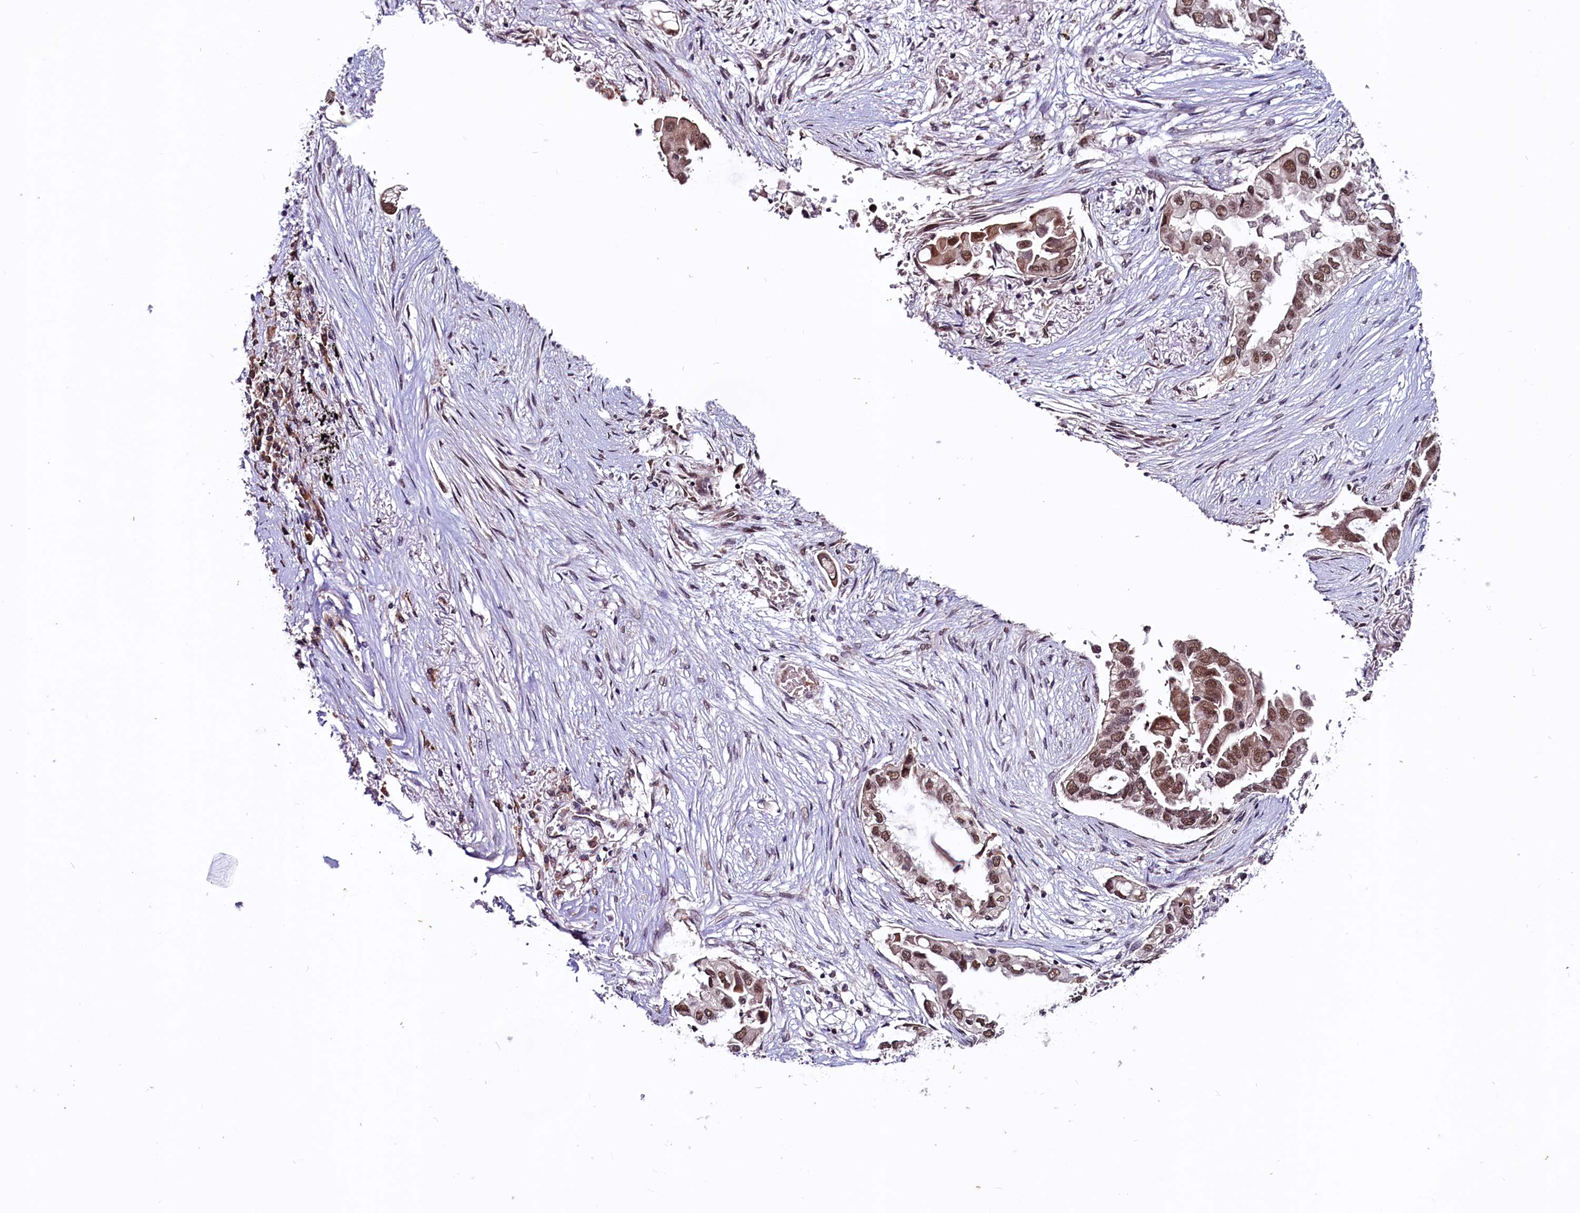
{"staining": {"intensity": "moderate", "quantity": ">75%", "location": "nuclear"}, "tissue": "lung cancer", "cell_type": "Tumor cells", "image_type": "cancer", "snomed": [{"axis": "morphology", "description": "Adenocarcinoma, NOS"}, {"axis": "topography", "description": "Lung"}], "caption": "Protein staining demonstrates moderate nuclear staining in about >75% of tumor cells in lung adenocarcinoma. The staining was performed using DAB to visualize the protein expression in brown, while the nuclei were stained in blue with hematoxylin (Magnification: 20x).", "gene": "RNMT", "patient": {"sex": "female", "age": 76}}